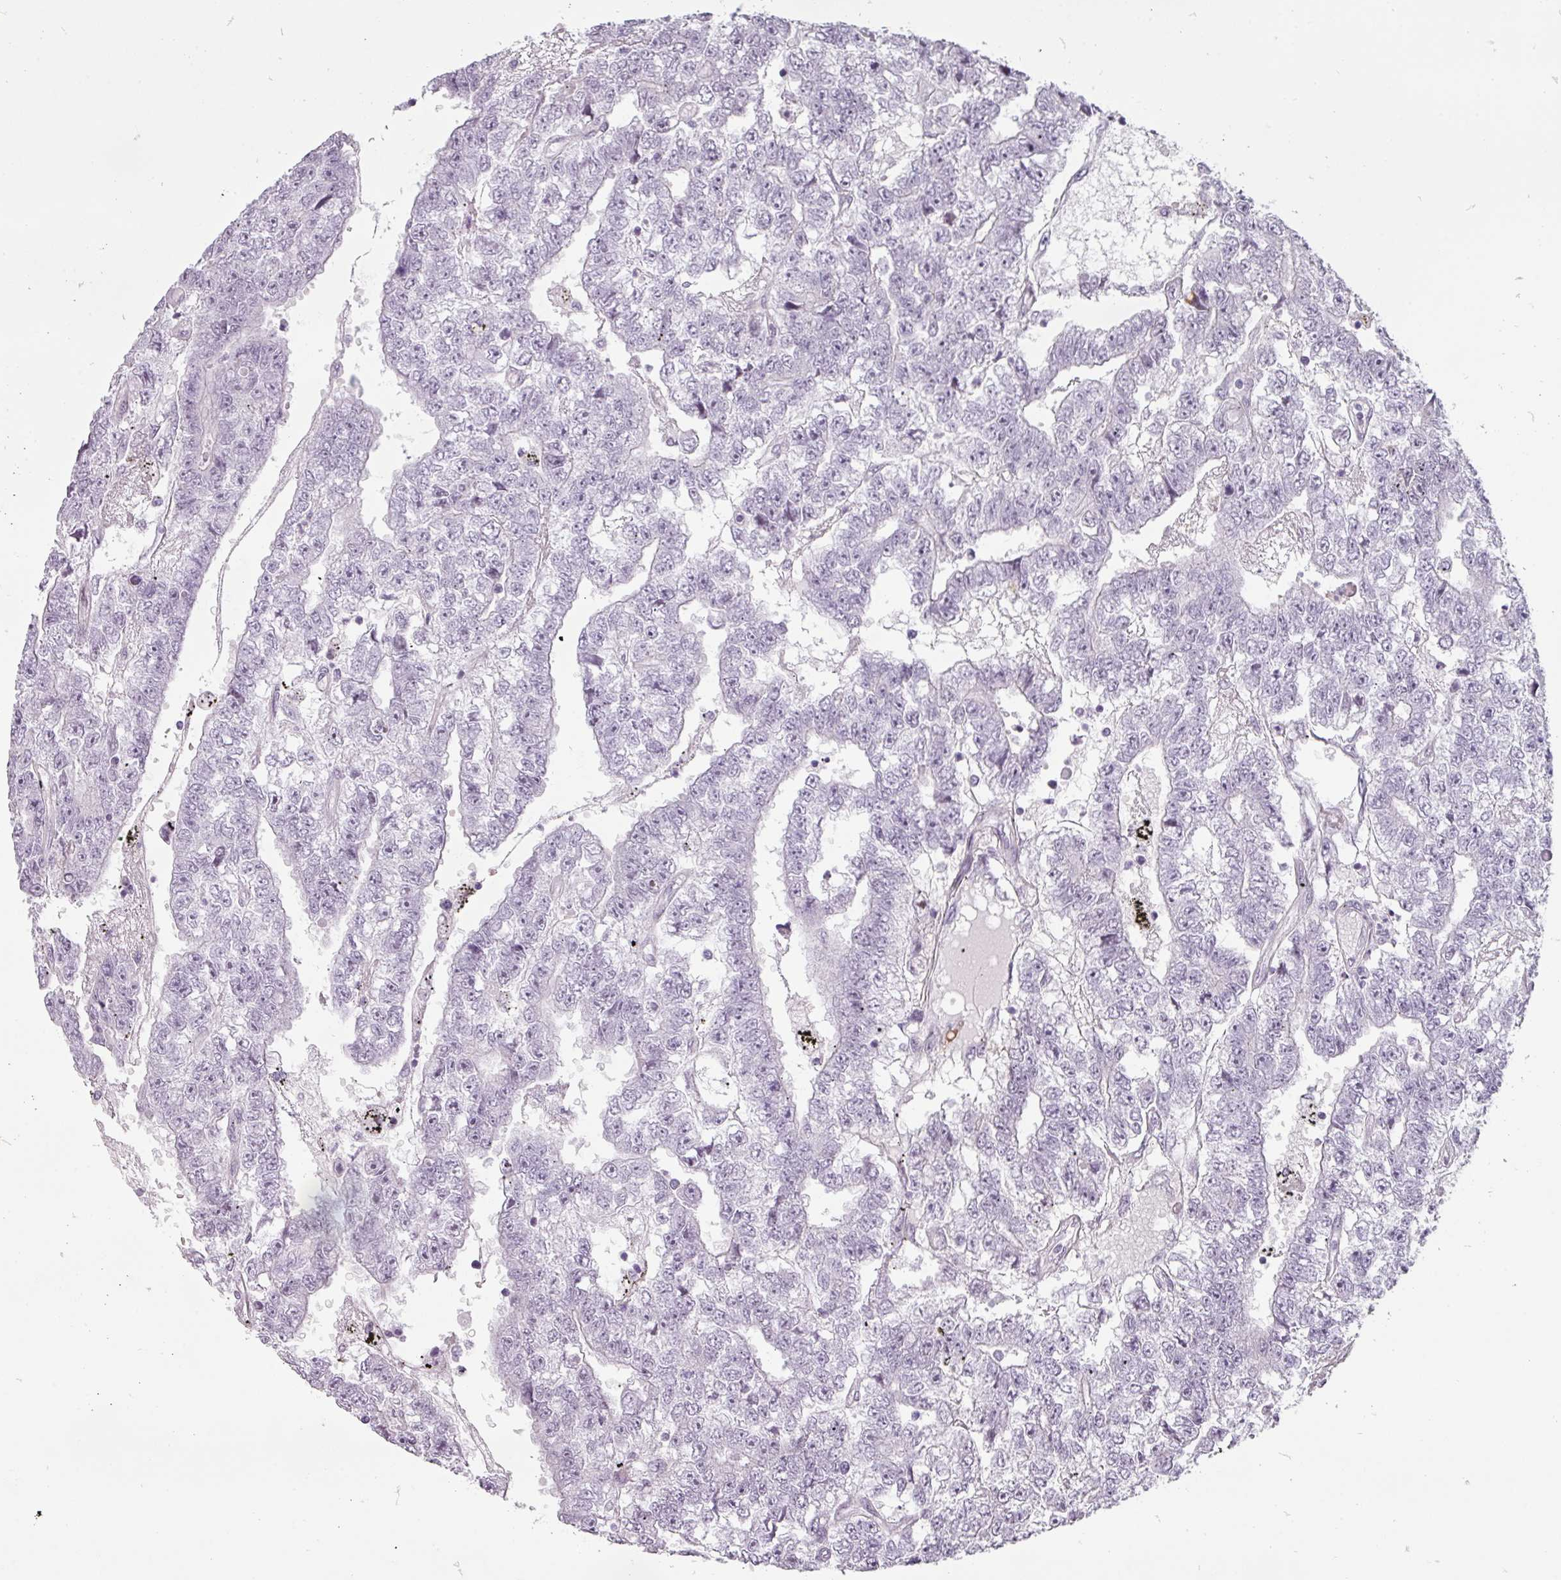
{"staining": {"intensity": "negative", "quantity": "none", "location": "none"}, "tissue": "testis cancer", "cell_type": "Tumor cells", "image_type": "cancer", "snomed": [{"axis": "morphology", "description": "Carcinoma, Embryonal, NOS"}, {"axis": "topography", "description": "Testis"}], "caption": "Immunohistochemical staining of testis cancer reveals no significant positivity in tumor cells. The staining is performed using DAB (3,3'-diaminobenzidine) brown chromogen with nuclei counter-stained in using hematoxylin.", "gene": "CHRDL1", "patient": {"sex": "male", "age": 25}}